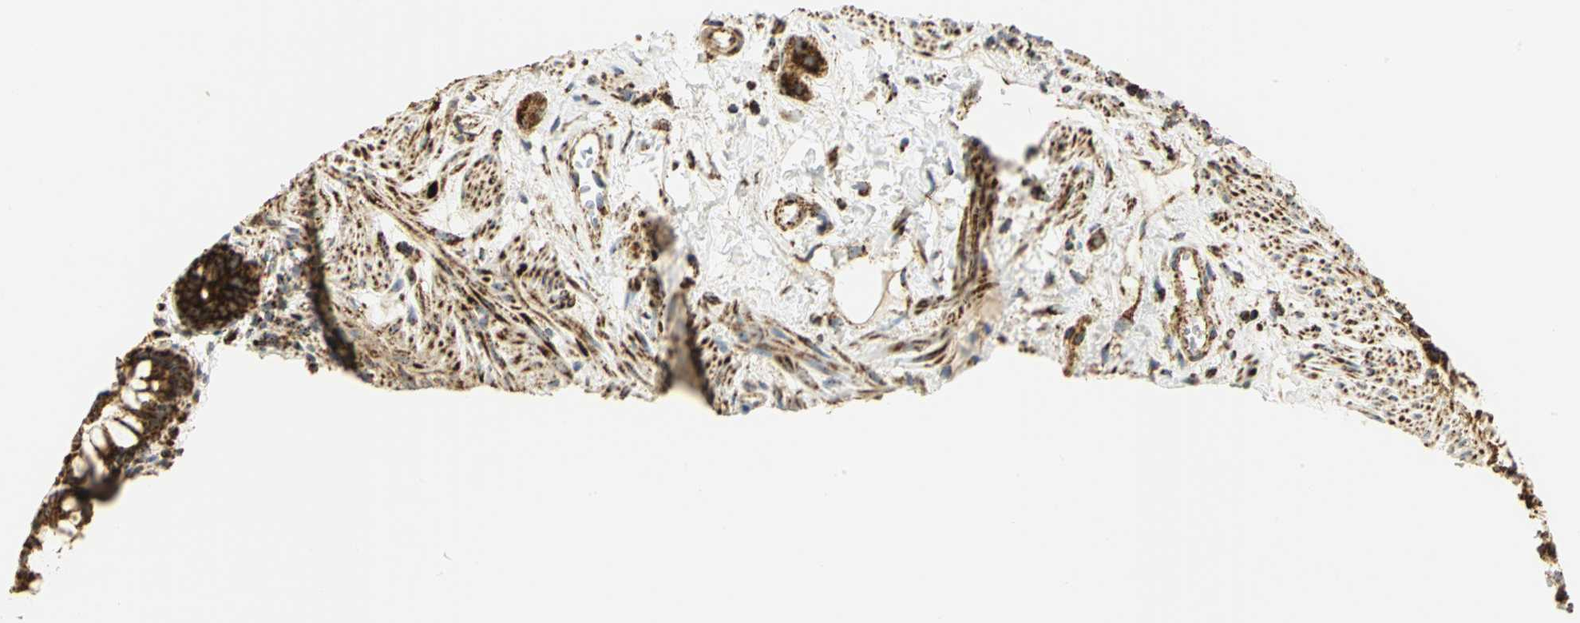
{"staining": {"intensity": "strong", "quantity": ">75%", "location": "cytoplasmic/membranous"}, "tissue": "rectum", "cell_type": "Glandular cells", "image_type": "normal", "snomed": [{"axis": "morphology", "description": "Normal tissue, NOS"}, {"axis": "topography", "description": "Rectum"}], "caption": "Immunohistochemical staining of unremarkable human rectum shows >75% levels of strong cytoplasmic/membranous protein expression in about >75% of glandular cells. Nuclei are stained in blue.", "gene": "VDAC1", "patient": {"sex": "female", "age": 46}}